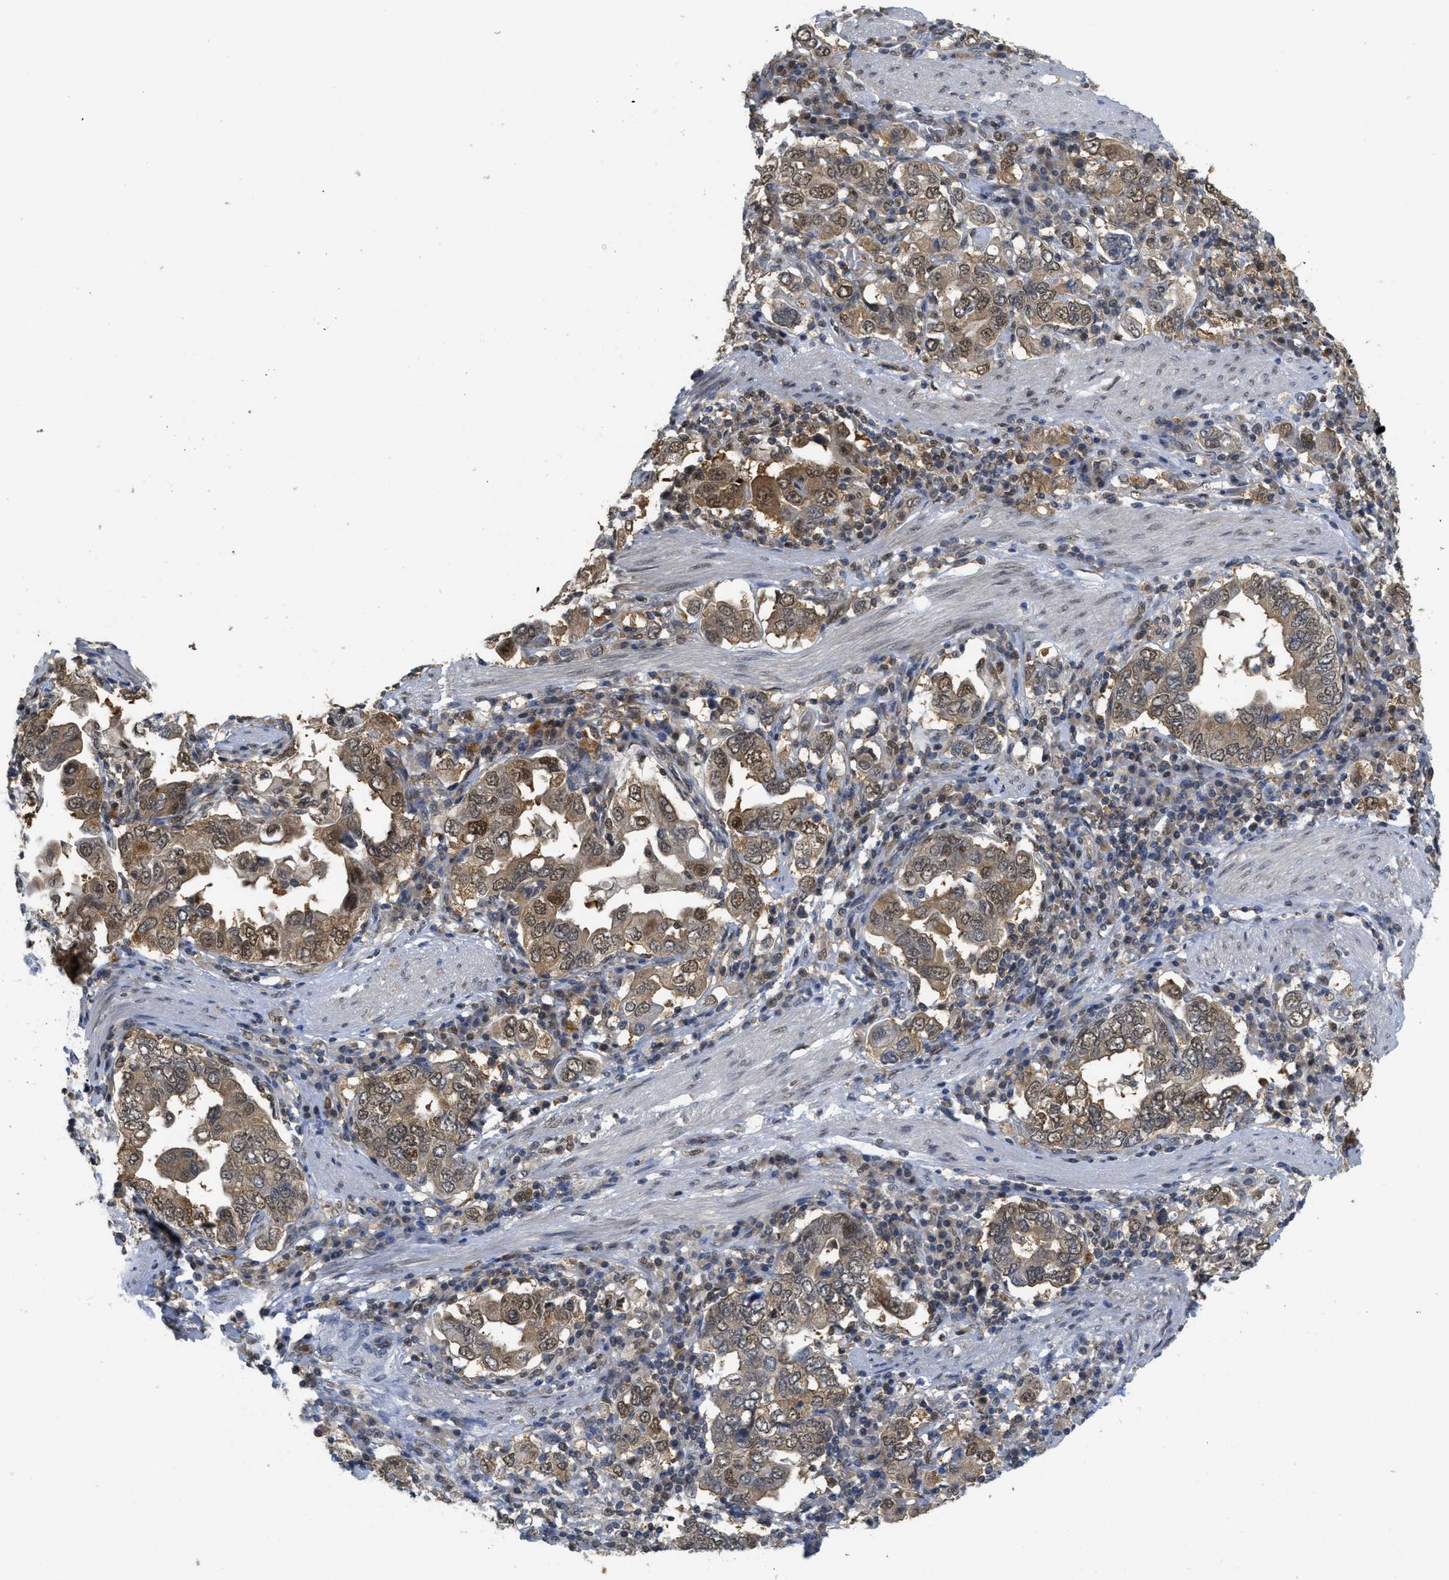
{"staining": {"intensity": "moderate", "quantity": ">75%", "location": "cytoplasmic/membranous,nuclear"}, "tissue": "stomach cancer", "cell_type": "Tumor cells", "image_type": "cancer", "snomed": [{"axis": "morphology", "description": "Adenocarcinoma, NOS"}, {"axis": "topography", "description": "Stomach, upper"}], "caption": "Stomach cancer was stained to show a protein in brown. There is medium levels of moderate cytoplasmic/membranous and nuclear expression in about >75% of tumor cells. (Stains: DAB in brown, nuclei in blue, Microscopy: brightfield microscopy at high magnification).", "gene": "PSMC5", "patient": {"sex": "male", "age": 62}}